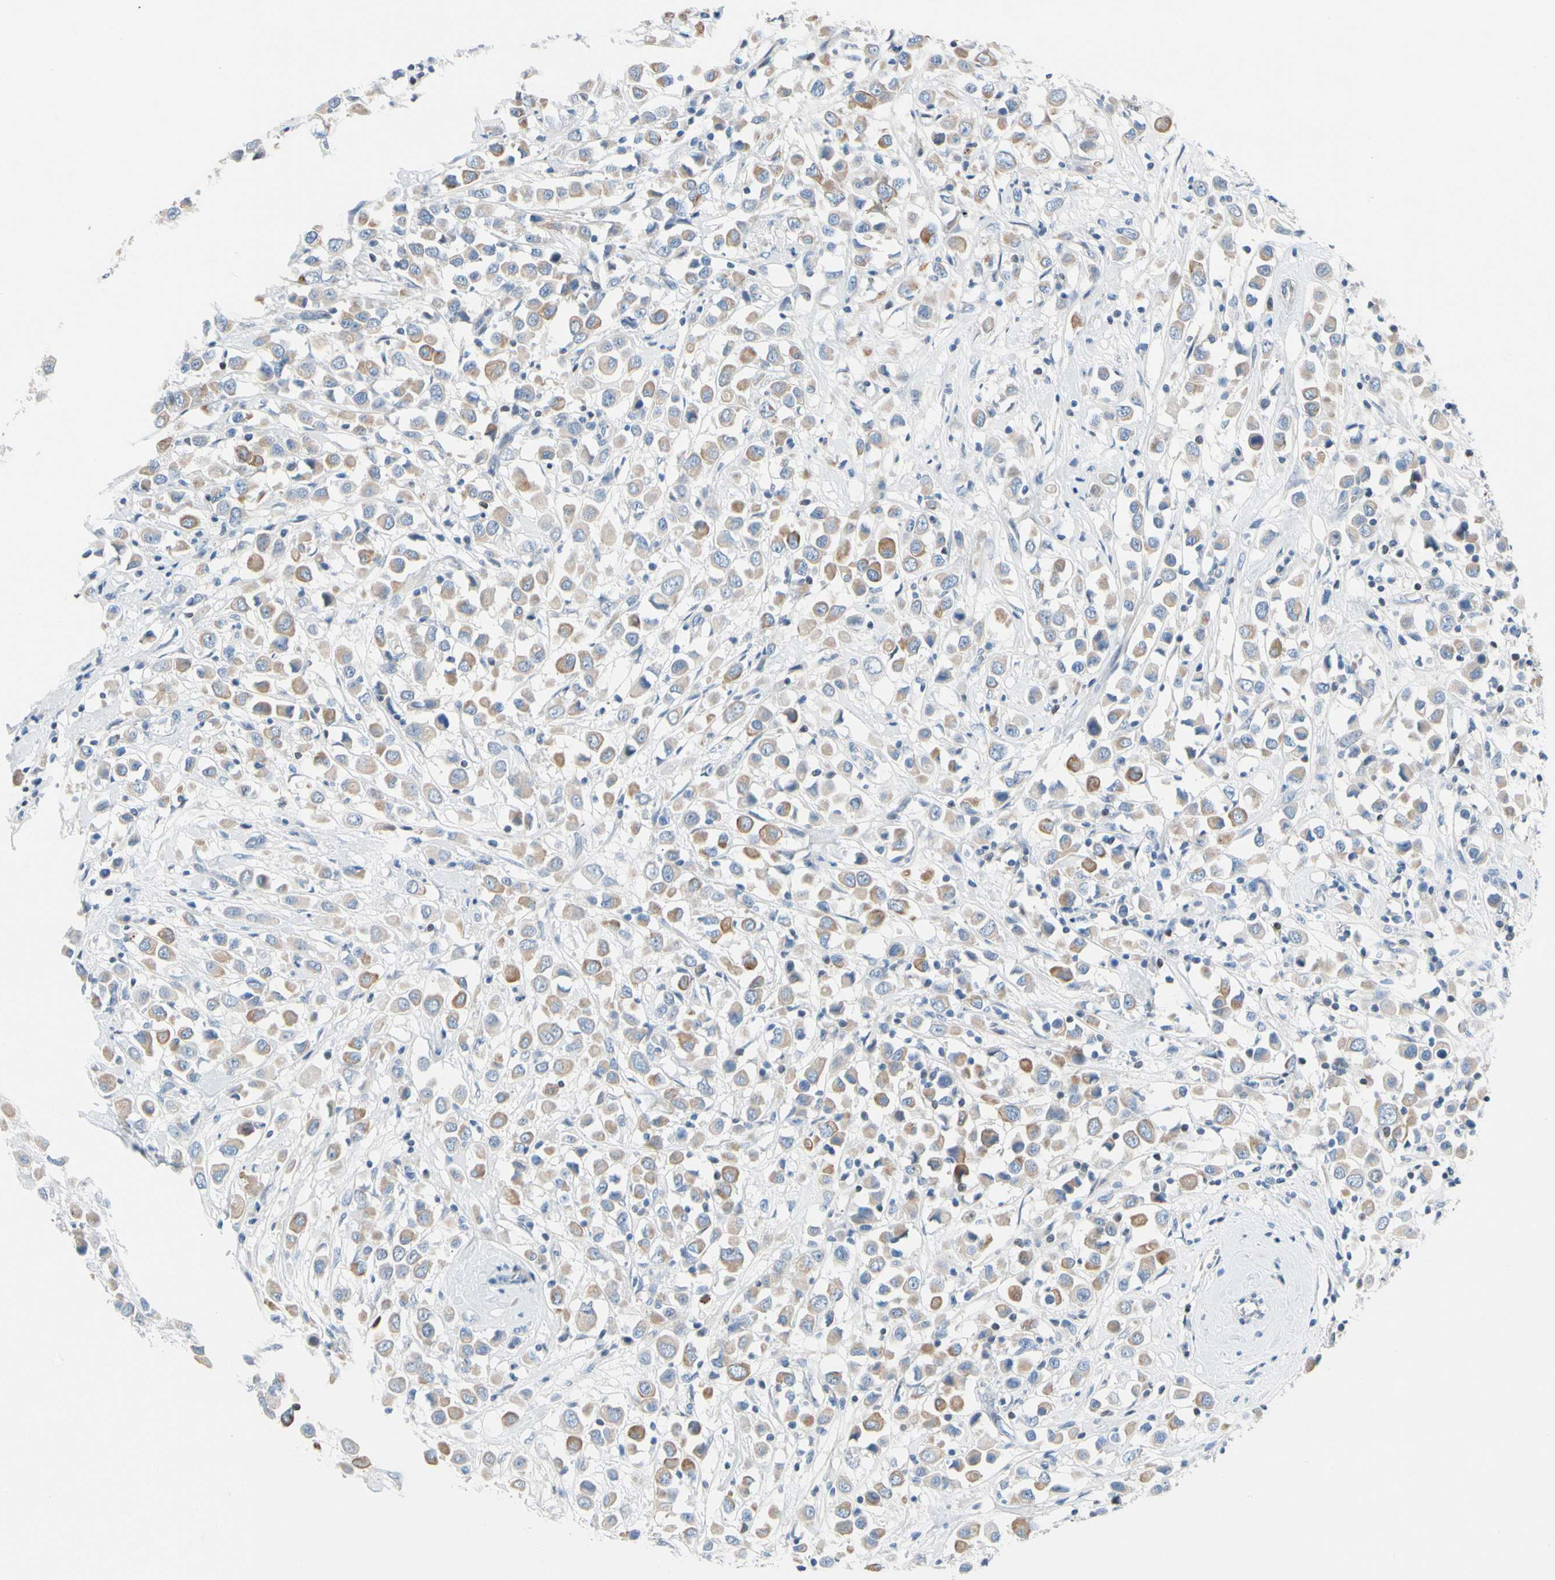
{"staining": {"intensity": "weak", "quantity": ">75%", "location": "cytoplasmic/membranous"}, "tissue": "breast cancer", "cell_type": "Tumor cells", "image_type": "cancer", "snomed": [{"axis": "morphology", "description": "Duct carcinoma"}, {"axis": "topography", "description": "Breast"}], "caption": "IHC (DAB (3,3'-diaminobenzidine)) staining of breast cancer (infiltrating ductal carcinoma) demonstrates weak cytoplasmic/membranous protein staining in approximately >75% of tumor cells.", "gene": "ZNF132", "patient": {"sex": "female", "age": 61}}